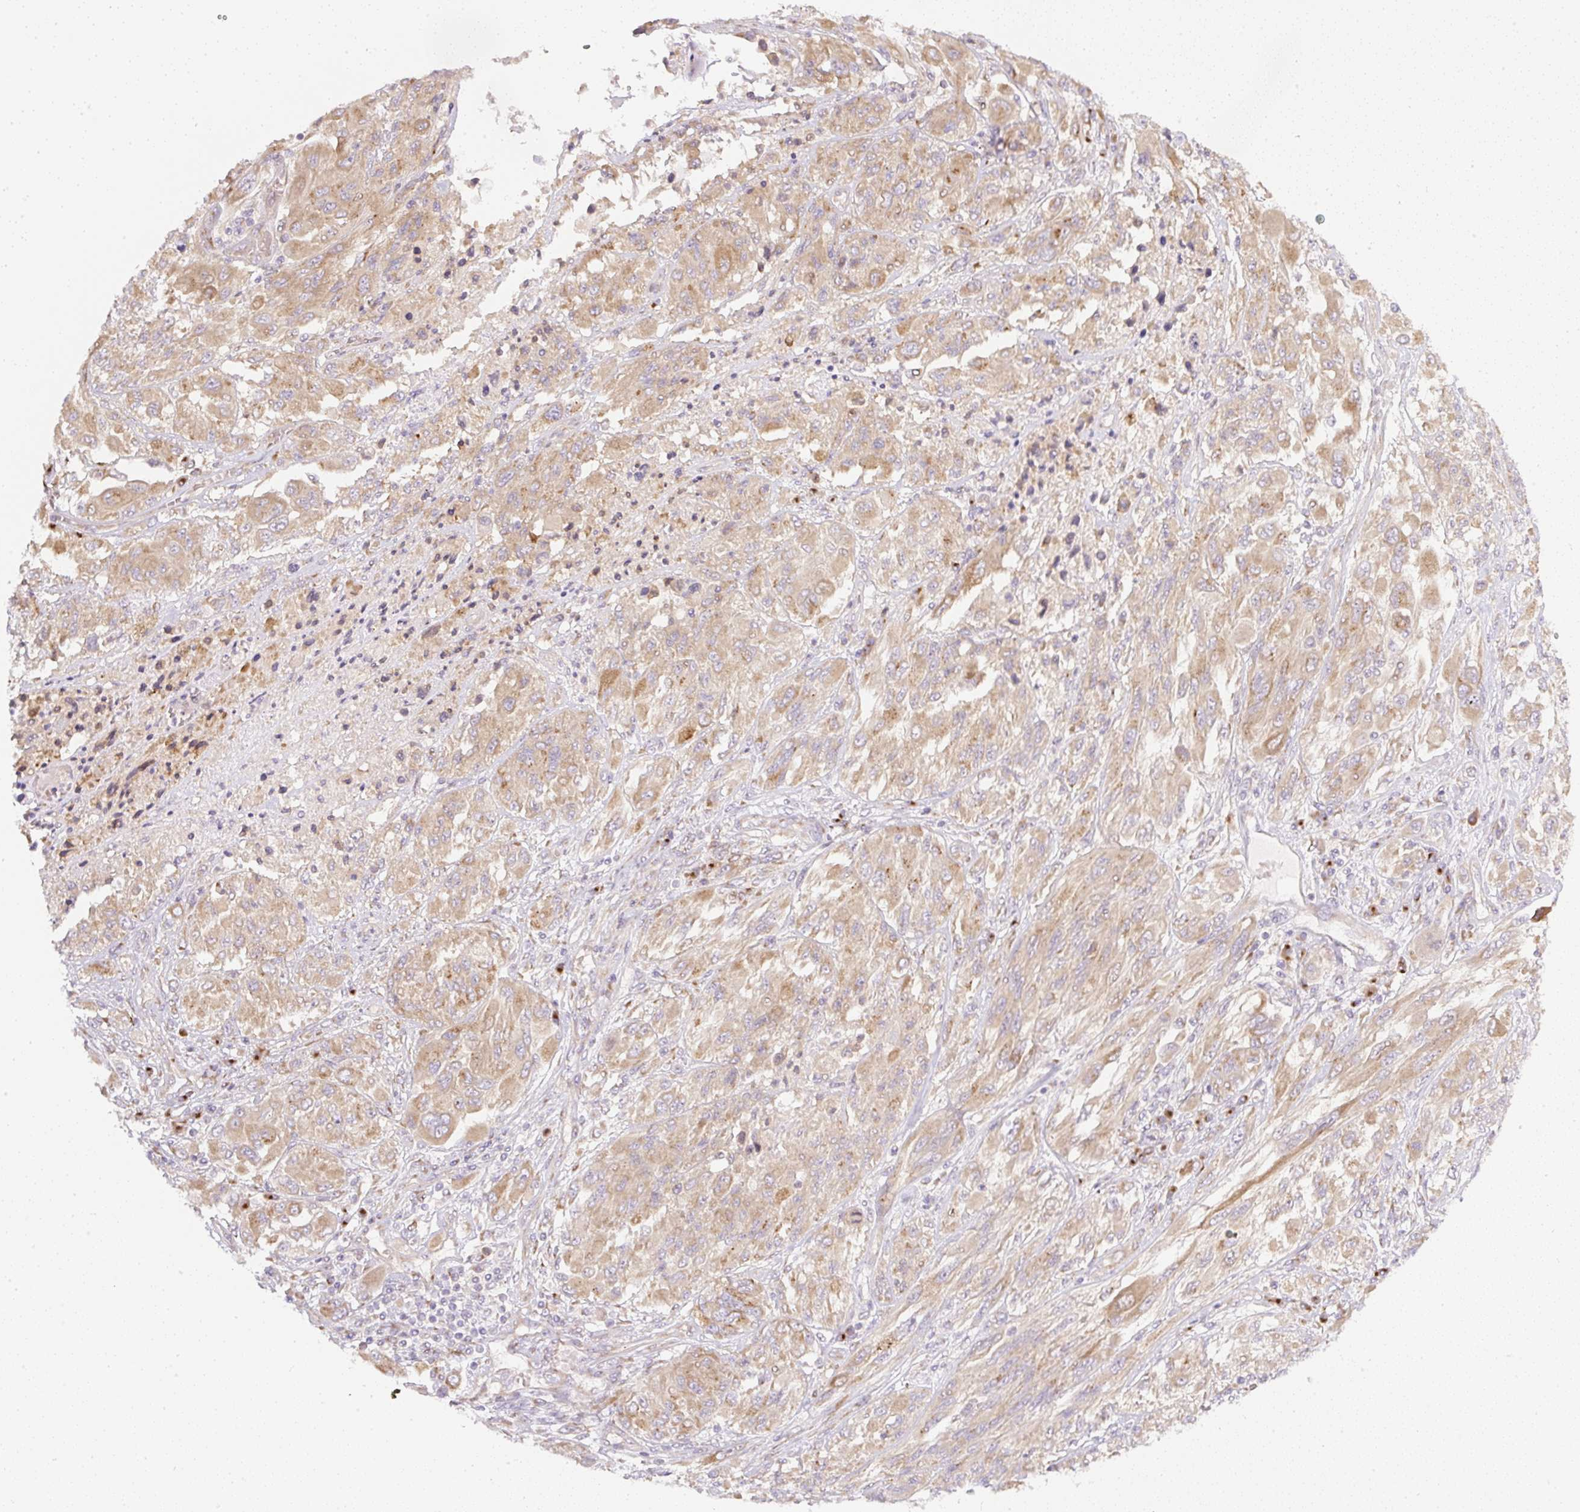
{"staining": {"intensity": "moderate", "quantity": ">75%", "location": "cytoplasmic/membranous"}, "tissue": "melanoma", "cell_type": "Tumor cells", "image_type": "cancer", "snomed": [{"axis": "morphology", "description": "Malignant melanoma, NOS"}, {"axis": "topography", "description": "Skin"}], "caption": "This micrograph demonstrates IHC staining of human melanoma, with medium moderate cytoplasmic/membranous expression in about >75% of tumor cells.", "gene": "MLX", "patient": {"sex": "female", "age": 91}}